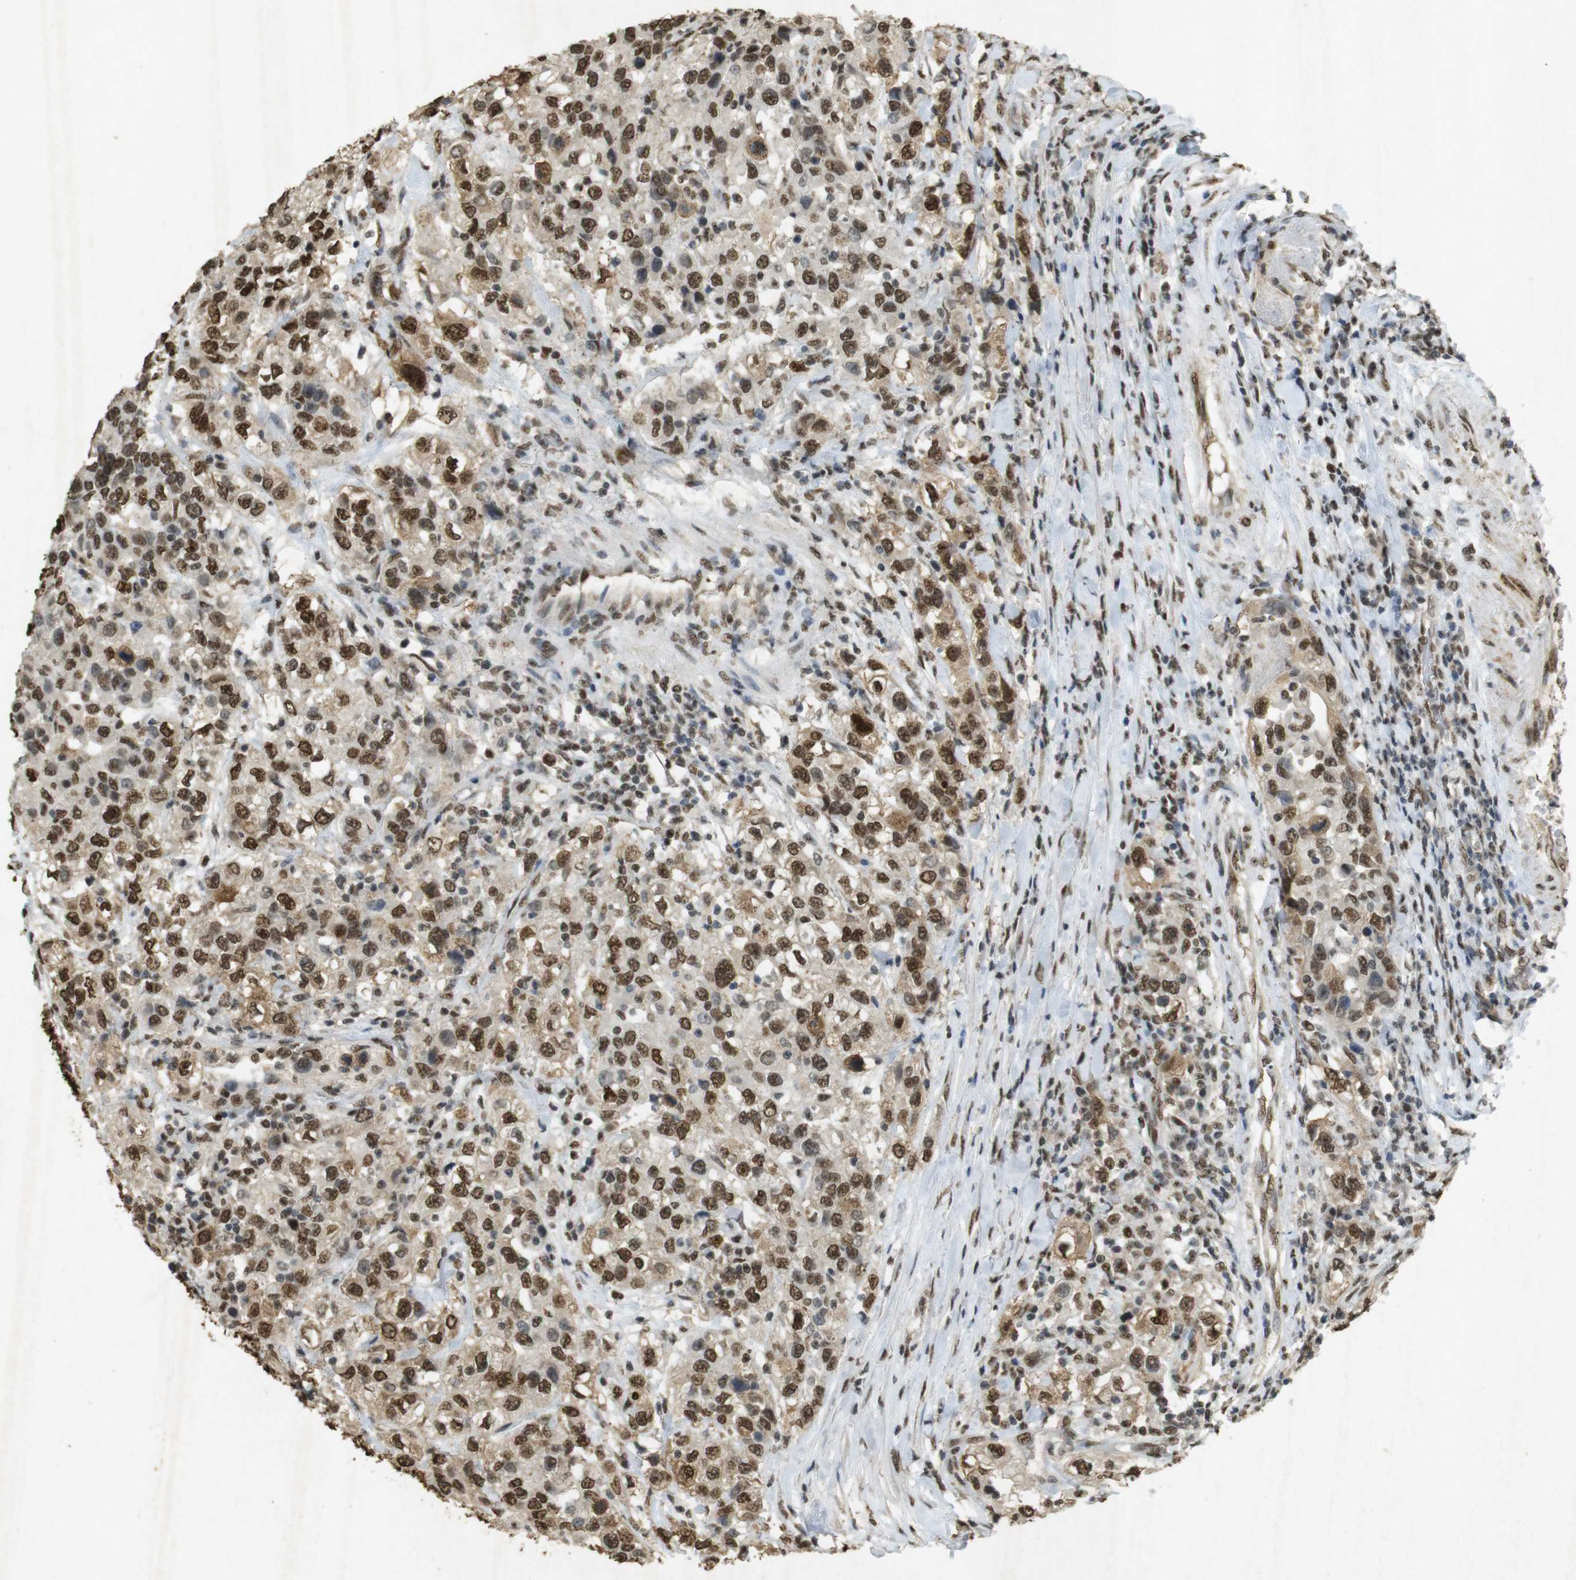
{"staining": {"intensity": "strong", "quantity": ">75%", "location": "cytoplasmic/membranous,nuclear"}, "tissue": "urothelial cancer", "cell_type": "Tumor cells", "image_type": "cancer", "snomed": [{"axis": "morphology", "description": "Urothelial carcinoma, High grade"}, {"axis": "topography", "description": "Urinary bladder"}], "caption": "IHC of human urothelial carcinoma (high-grade) reveals high levels of strong cytoplasmic/membranous and nuclear expression in about >75% of tumor cells.", "gene": "GATA4", "patient": {"sex": "female", "age": 80}}